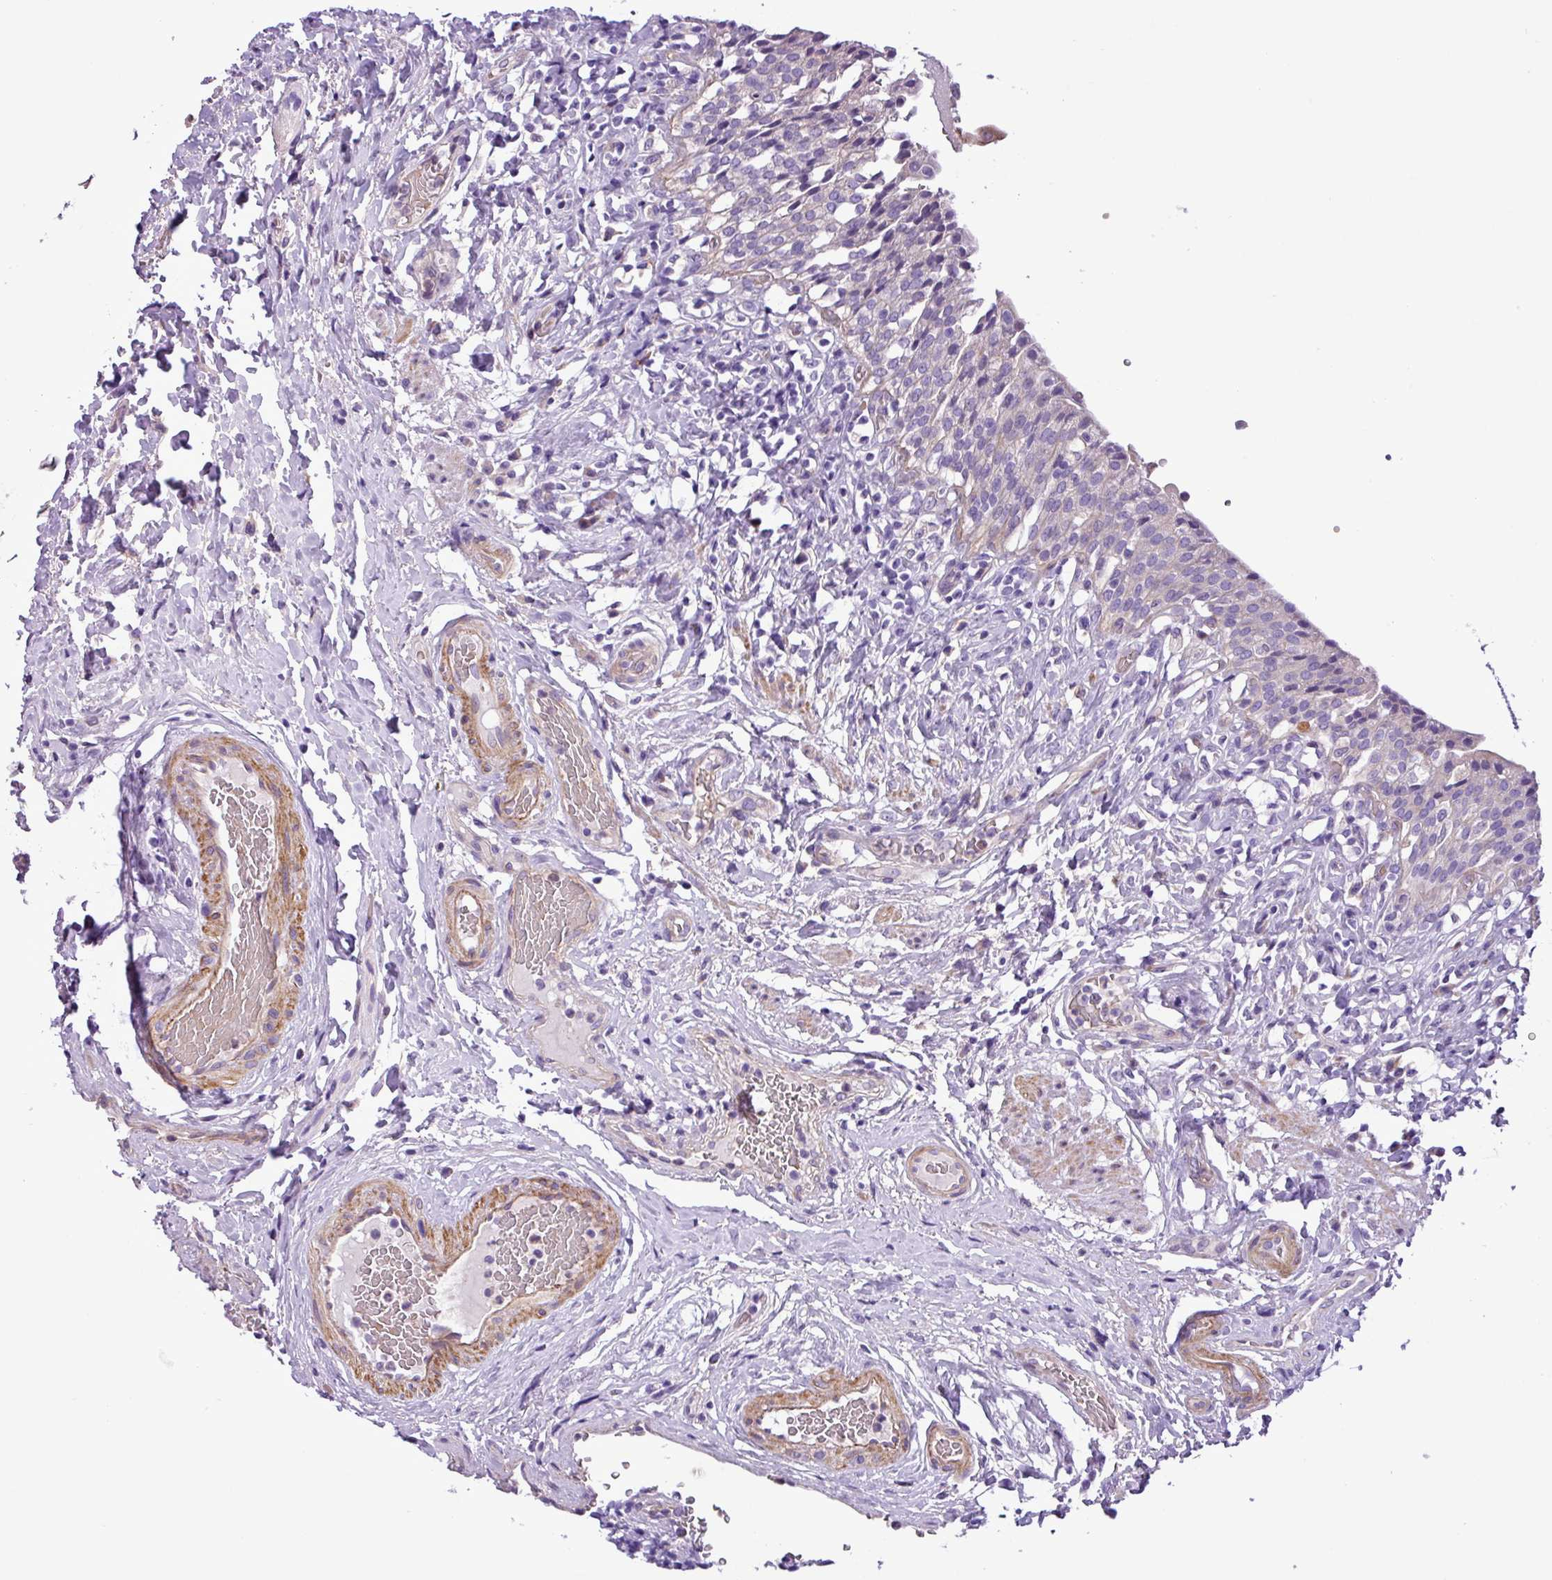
{"staining": {"intensity": "negative", "quantity": "none", "location": "none"}, "tissue": "urinary bladder", "cell_type": "Urothelial cells", "image_type": "normal", "snomed": [{"axis": "morphology", "description": "Normal tissue, NOS"}, {"axis": "morphology", "description": "Inflammation, NOS"}, {"axis": "topography", "description": "Urinary bladder"}], "caption": "IHC histopathology image of benign human urinary bladder stained for a protein (brown), which demonstrates no staining in urothelial cells.", "gene": "C11orf91", "patient": {"sex": "male", "age": 64}}